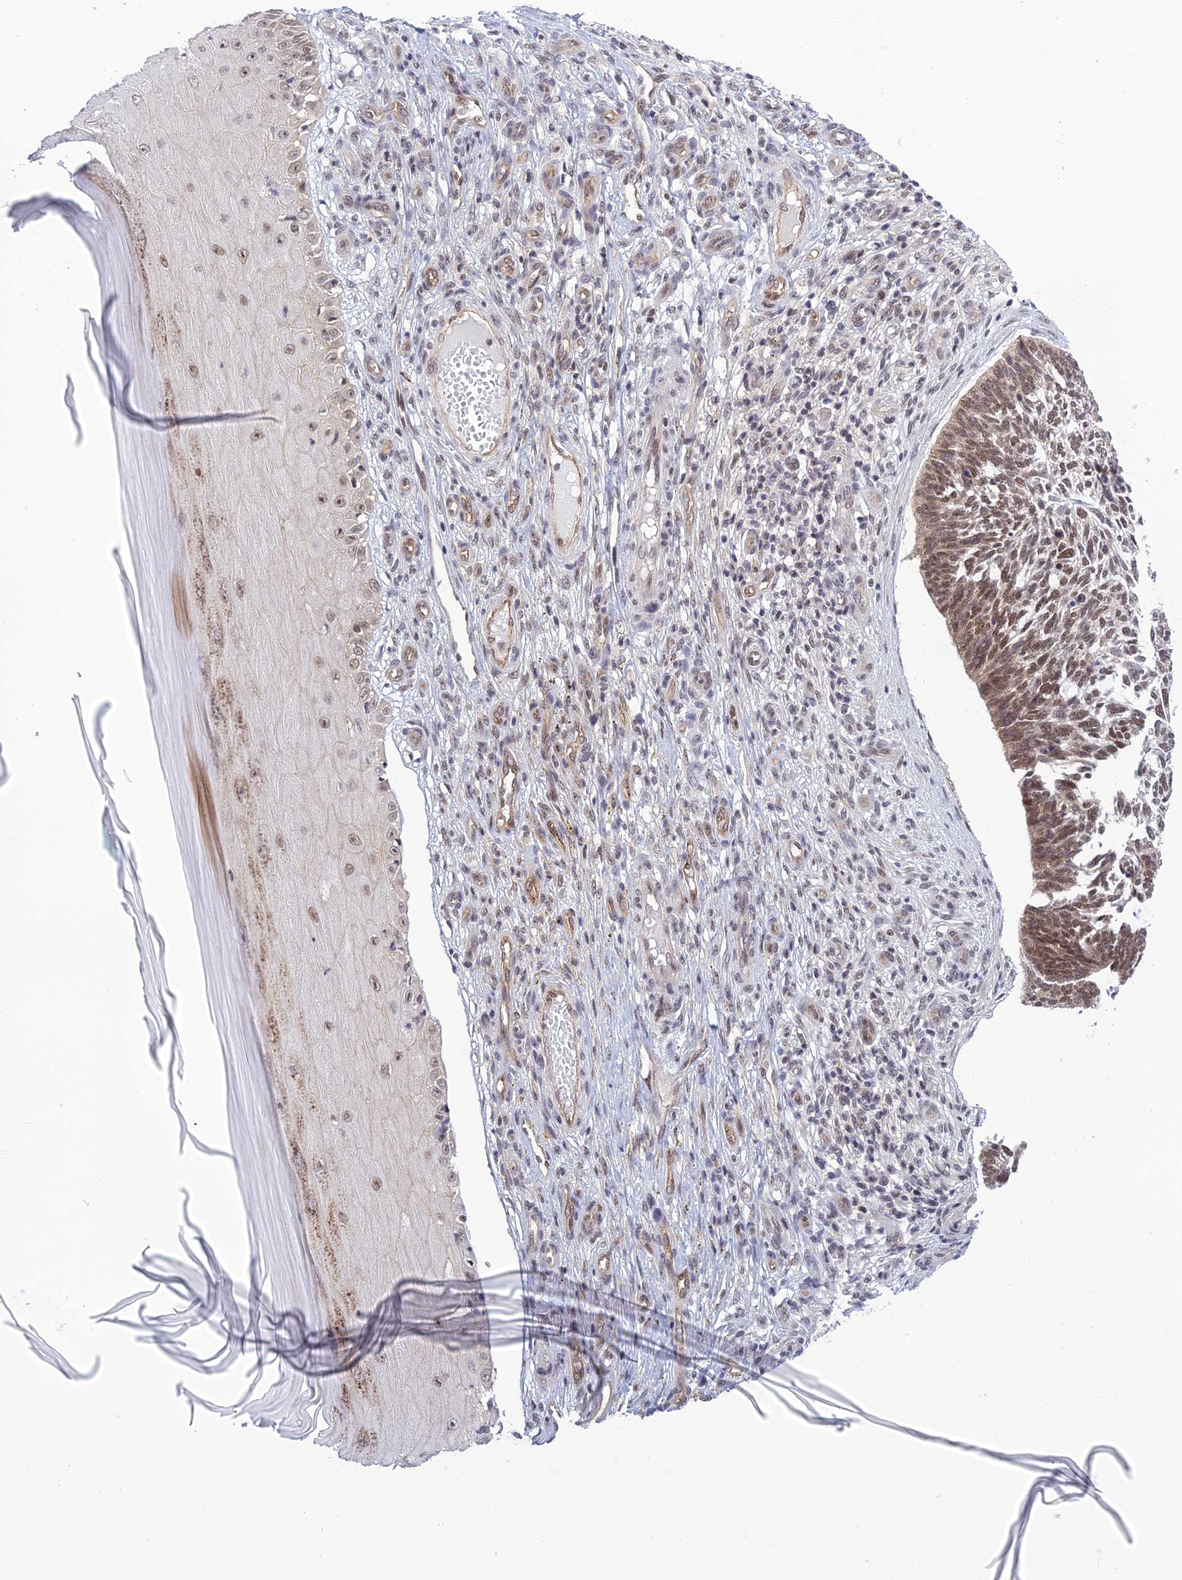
{"staining": {"intensity": "moderate", "quantity": ">75%", "location": "nuclear"}, "tissue": "skin cancer", "cell_type": "Tumor cells", "image_type": "cancer", "snomed": [{"axis": "morphology", "description": "Basal cell carcinoma"}, {"axis": "topography", "description": "Skin"}], "caption": "DAB immunohistochemical staining of skin basal cell carcinoma exhibits moderate nuclear protein positivity in approximately >75% of tumor cells.", "gene": "TCEA1", "patient": {"sex": "male", "age": 88}}